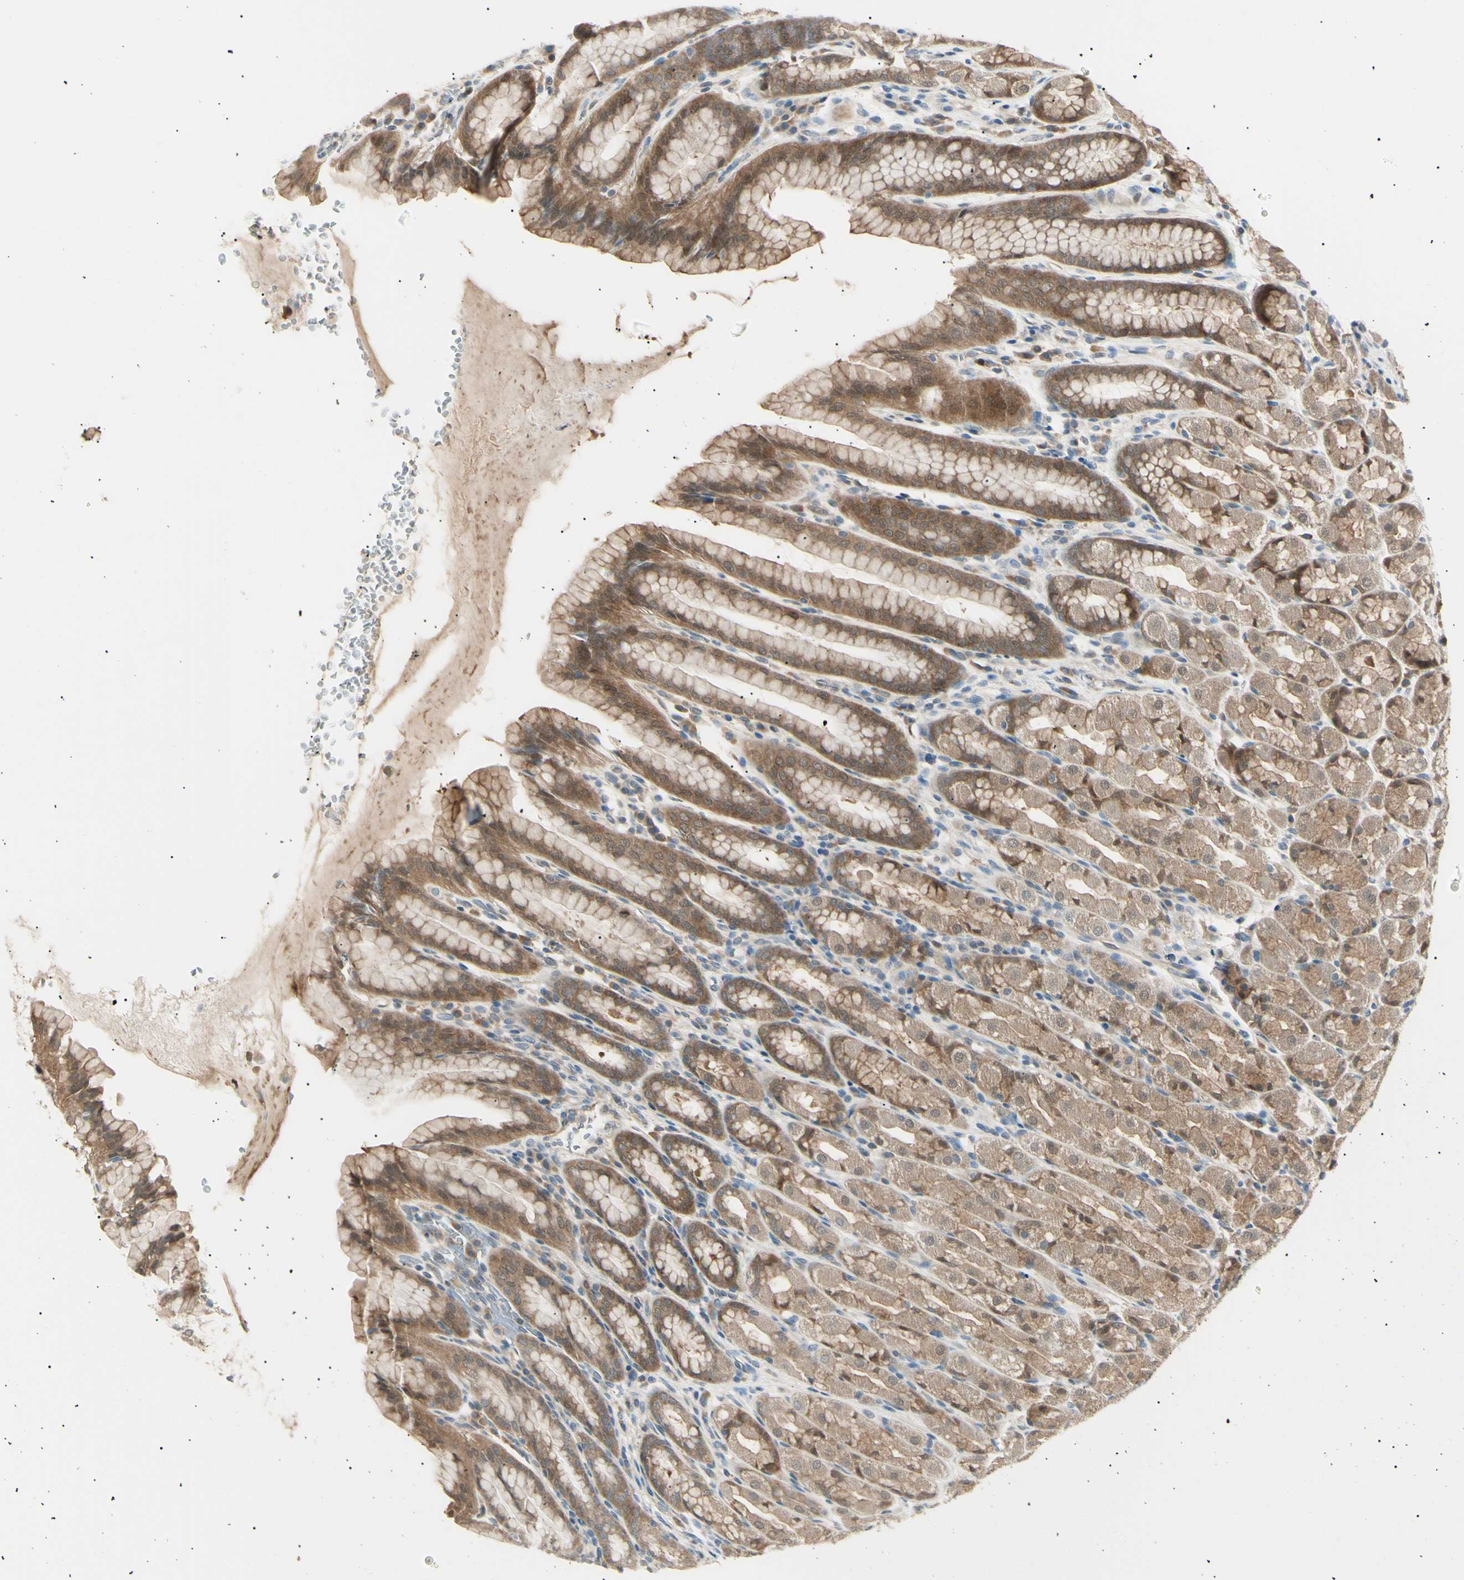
{"staining": {"intensity": "moderate", "quantity": ">75%", "location": "cytoplasmic/membranous,nuclear"}, "tissue": "stomach", "cell_type": "Glandular cells", "image_type": "normal", "snomed": [{"axis": "morphology", "description": "Normal tissue, NOS"}, {"axis": "topography", "description": "Stomach, upper"}], "caption": "Protein positivity by IHC shows moderate cytoplasmic/membranous,nuclear positivity in about >75% of glandular cells in normal stomach.", "gene": "LHPP", "patient": {"sex": "male", "age": 68}}